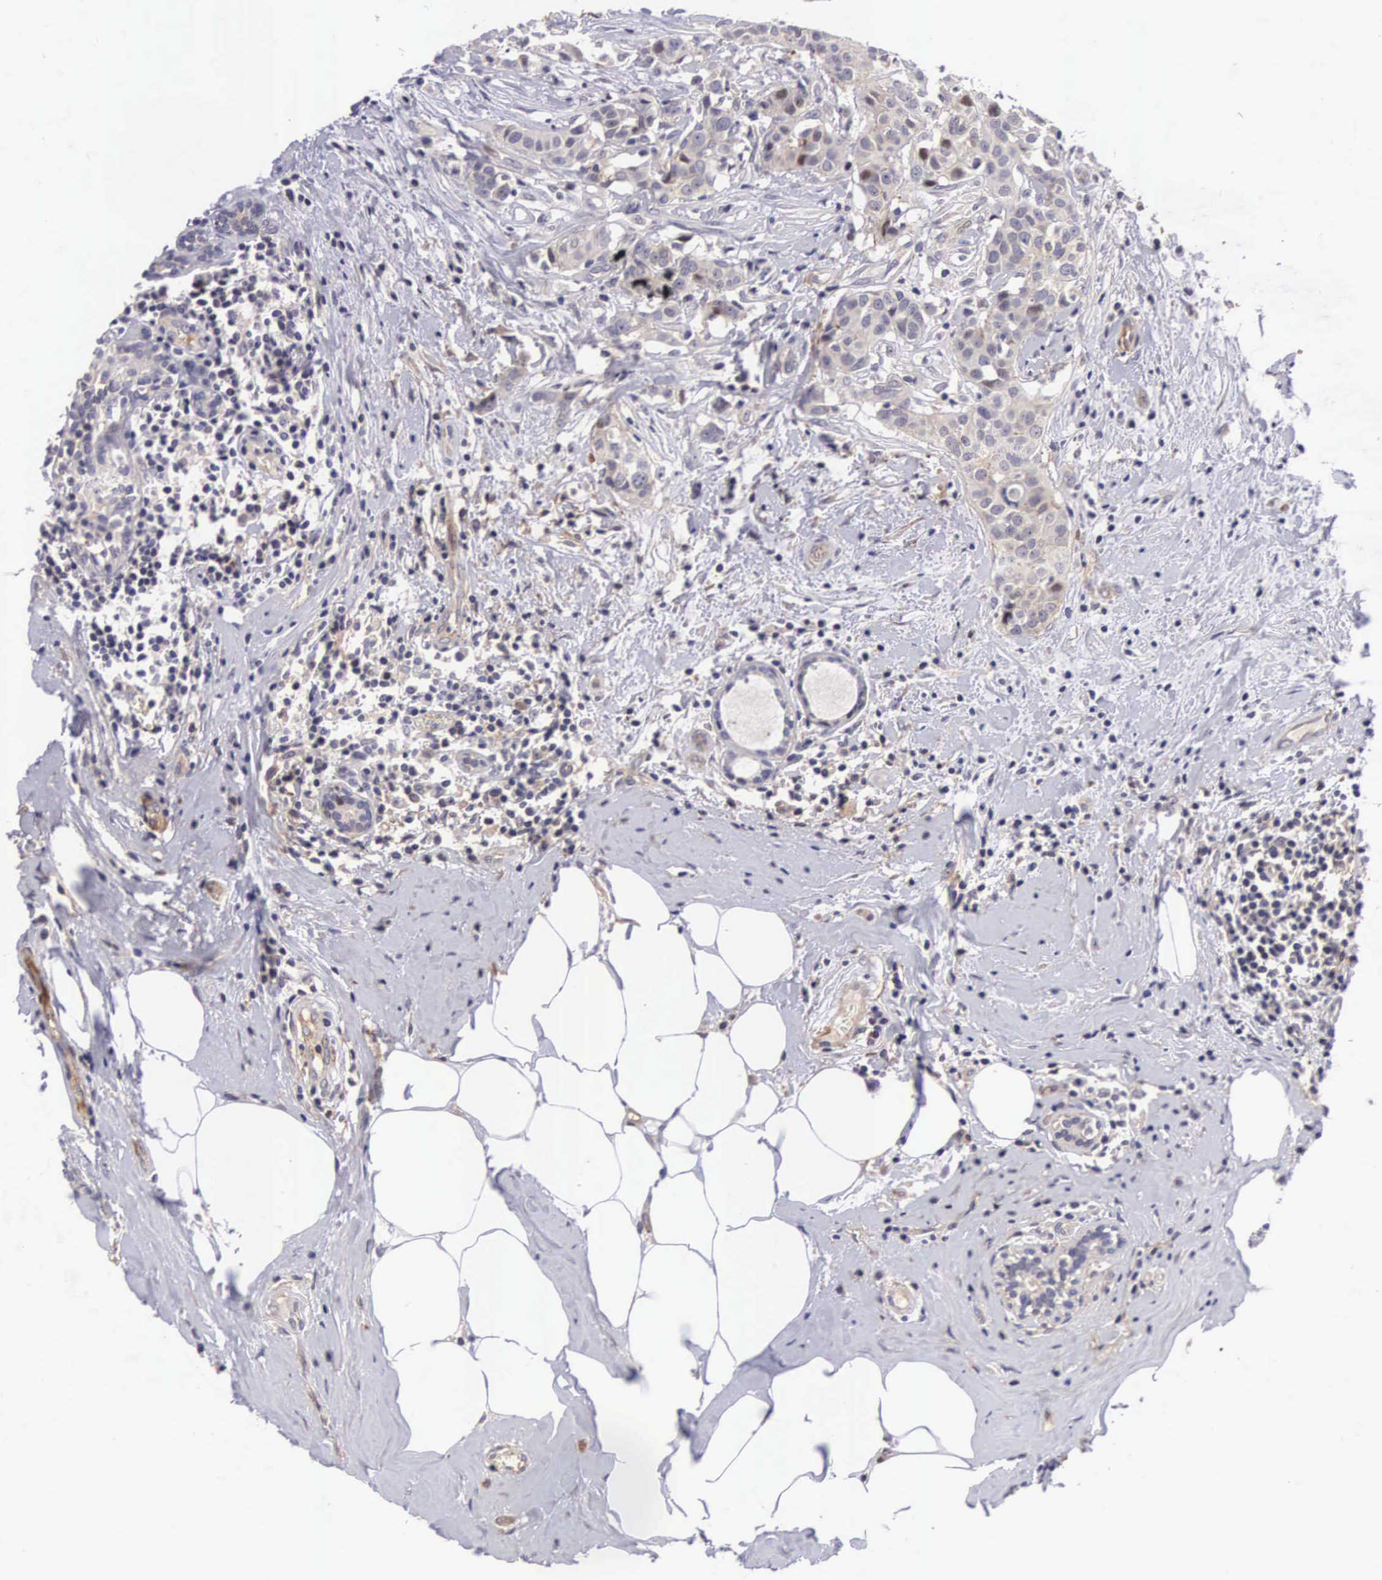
{"staining": {"intensity": "weak", "quantity": "25%-75%", "location": "cytoplasmic/membranous"}, "tissue": "breast cancer", "cell_type": "Tumor cells", "image_type": "cancer", "snomed": [{"axis": "morphology", "description": "Duct carcinoma"}, {"axis": "topography", "description": "Breast"}], "caption": "Immunohistochemical staining of human breast infiltrating ductal carcinoma exhibits low levels of weak cytoplasmic/membranous protein expression in approximately 25%-75% of tumor cells.", "gene": "EMID1", "patient": {"sex": "female", "age": 55}}